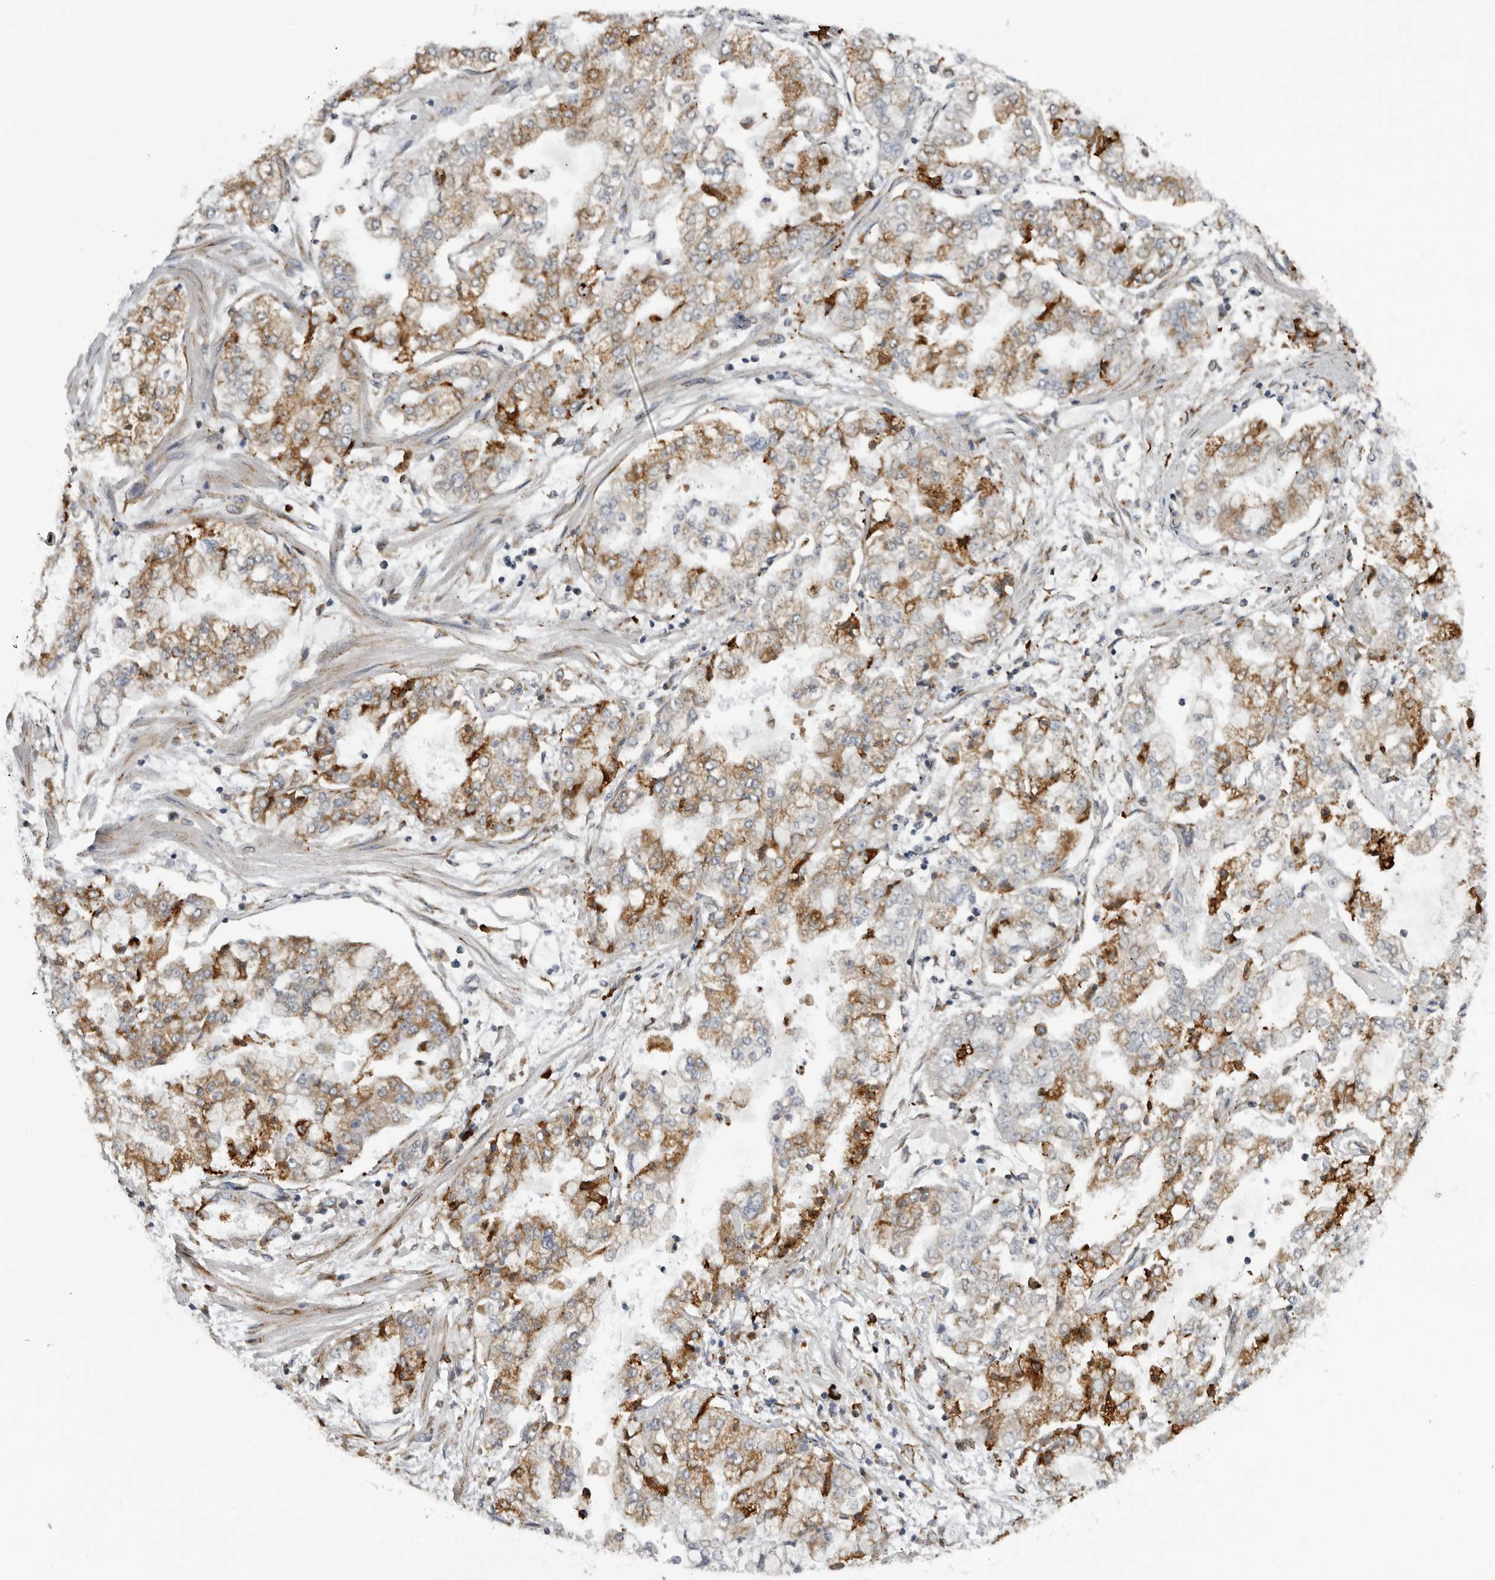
{"staining": {"intensity": "moderate", "quantity": "25%-75%", "location": "cytoplasmic/membranous"}, "tissue": "stomach cancer", "cell_type": "Tumor cells", "image_type": "cancer", "snomed": [{"axis": "morphology", "description": "Adenocarcinoma, NOS"}, {"axis": "topography", "description": "Stomach"}], "caption": "Protein staining of stomach adenocarcinoma tissue shows moderate cytoplasmic/membranous staining in about 25%-75% of tumor cells.", "gene": "ALPK2", "patient": {"sex": "male", "age": 76}}